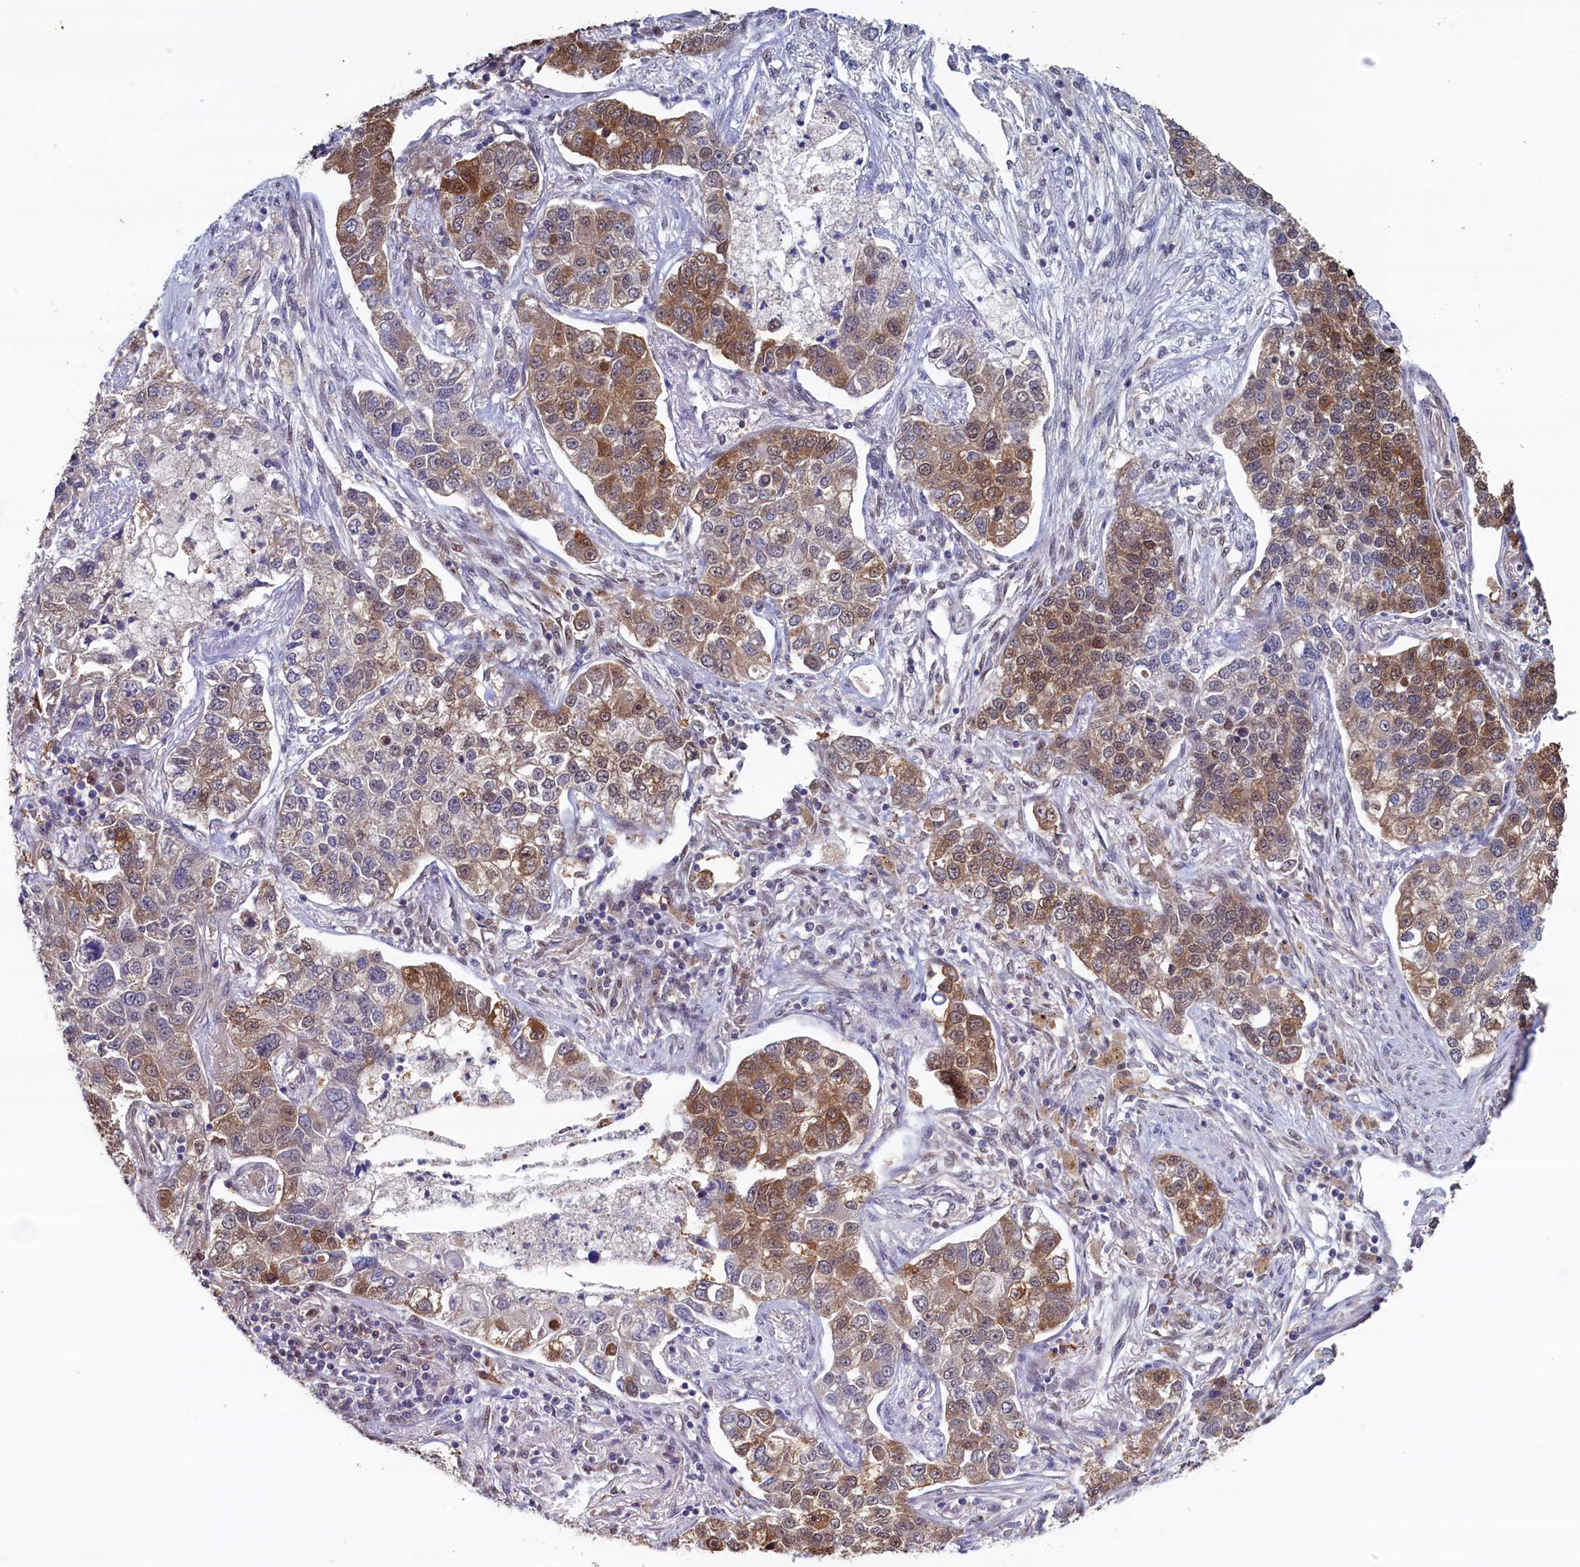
{"staining": {"intensity": "moderate", "quantity": "25%-75%", "location": "cytoplasmic/membranous,nuclear"}, "tissue": "lung cancer", "cell_type": "Tumor cells", "image_type": "cancer", "snomed": [{"axis": "morphology", "description": "Adenocarcinoma, NOS"}, {"axis": "topography", "description": "Lung"}], "caption": "Moderate cytoplasmic/membranous and nuclear positivity is appreciated in approximately 25%-75% of tumor cells in lung adenocarcinoma. (Stains: DAB (3,3'-diaminobenzidine) in brown, nuclei in blue, Microscopy: brightfield microscopy at high magnification).", "gene": "AHCY", "patient": {"sex": "male", "age": 49}}